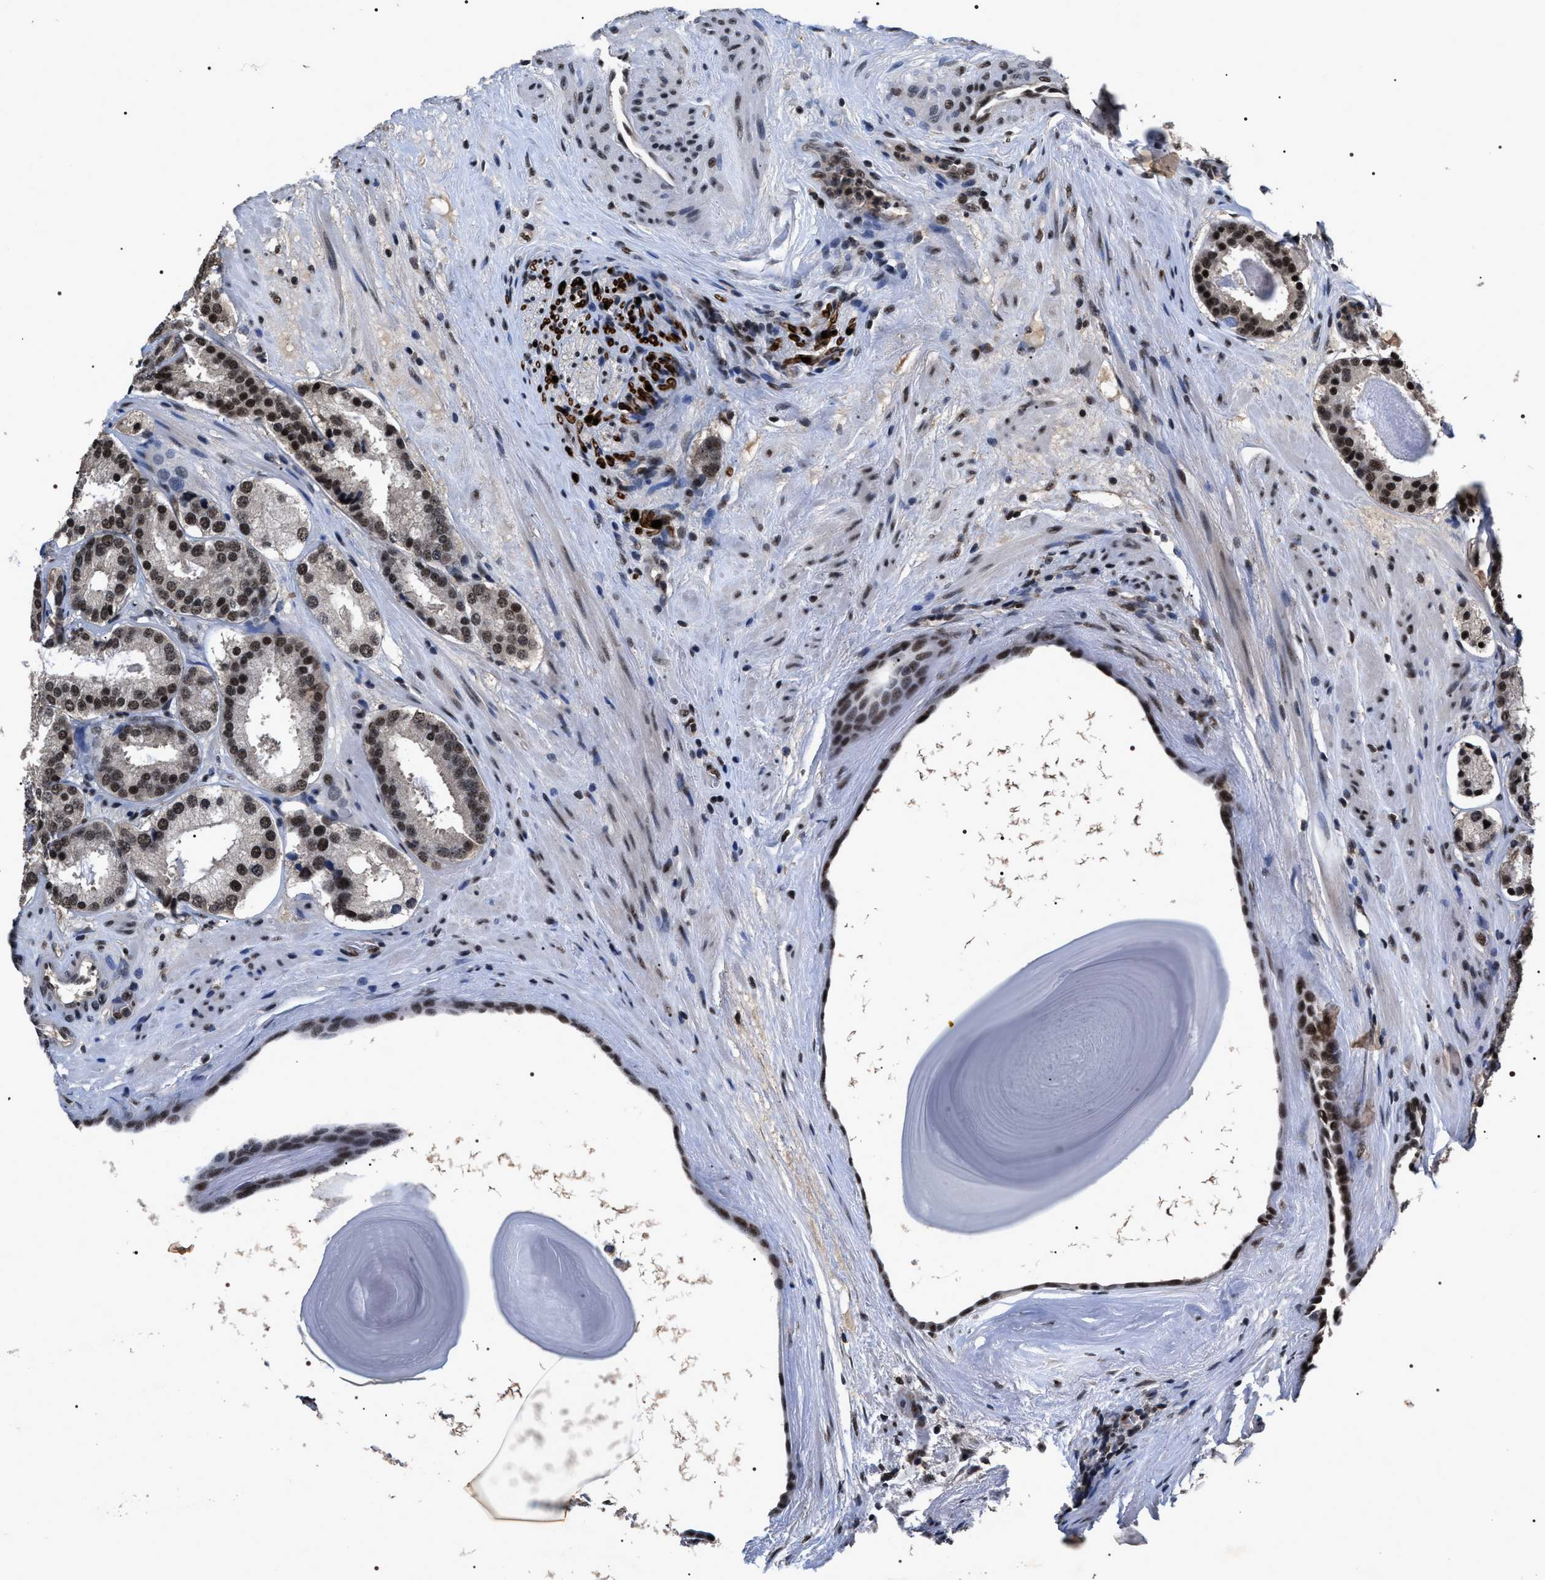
{"staining": {"intensity": "moderate", "quantity": ">75%", "location": "nuclear"}, "tissue": "prostate cancer", "cell_type": "Tumor cells", "image_type": "cancer", "snomed": [{"axis": "morphology", "description": "Adenocarcinoma, Low grade"}, {"axis": "topography", "description": "Prostate"}], "caption": "An image of human prostate cancer (adenocarcinoma (low-grade)) stained for a protein displays moderate nuclear brown staining in tumor cells.", "gene": "RRP1B", "patient": {"sex": "male", "age": 69}}